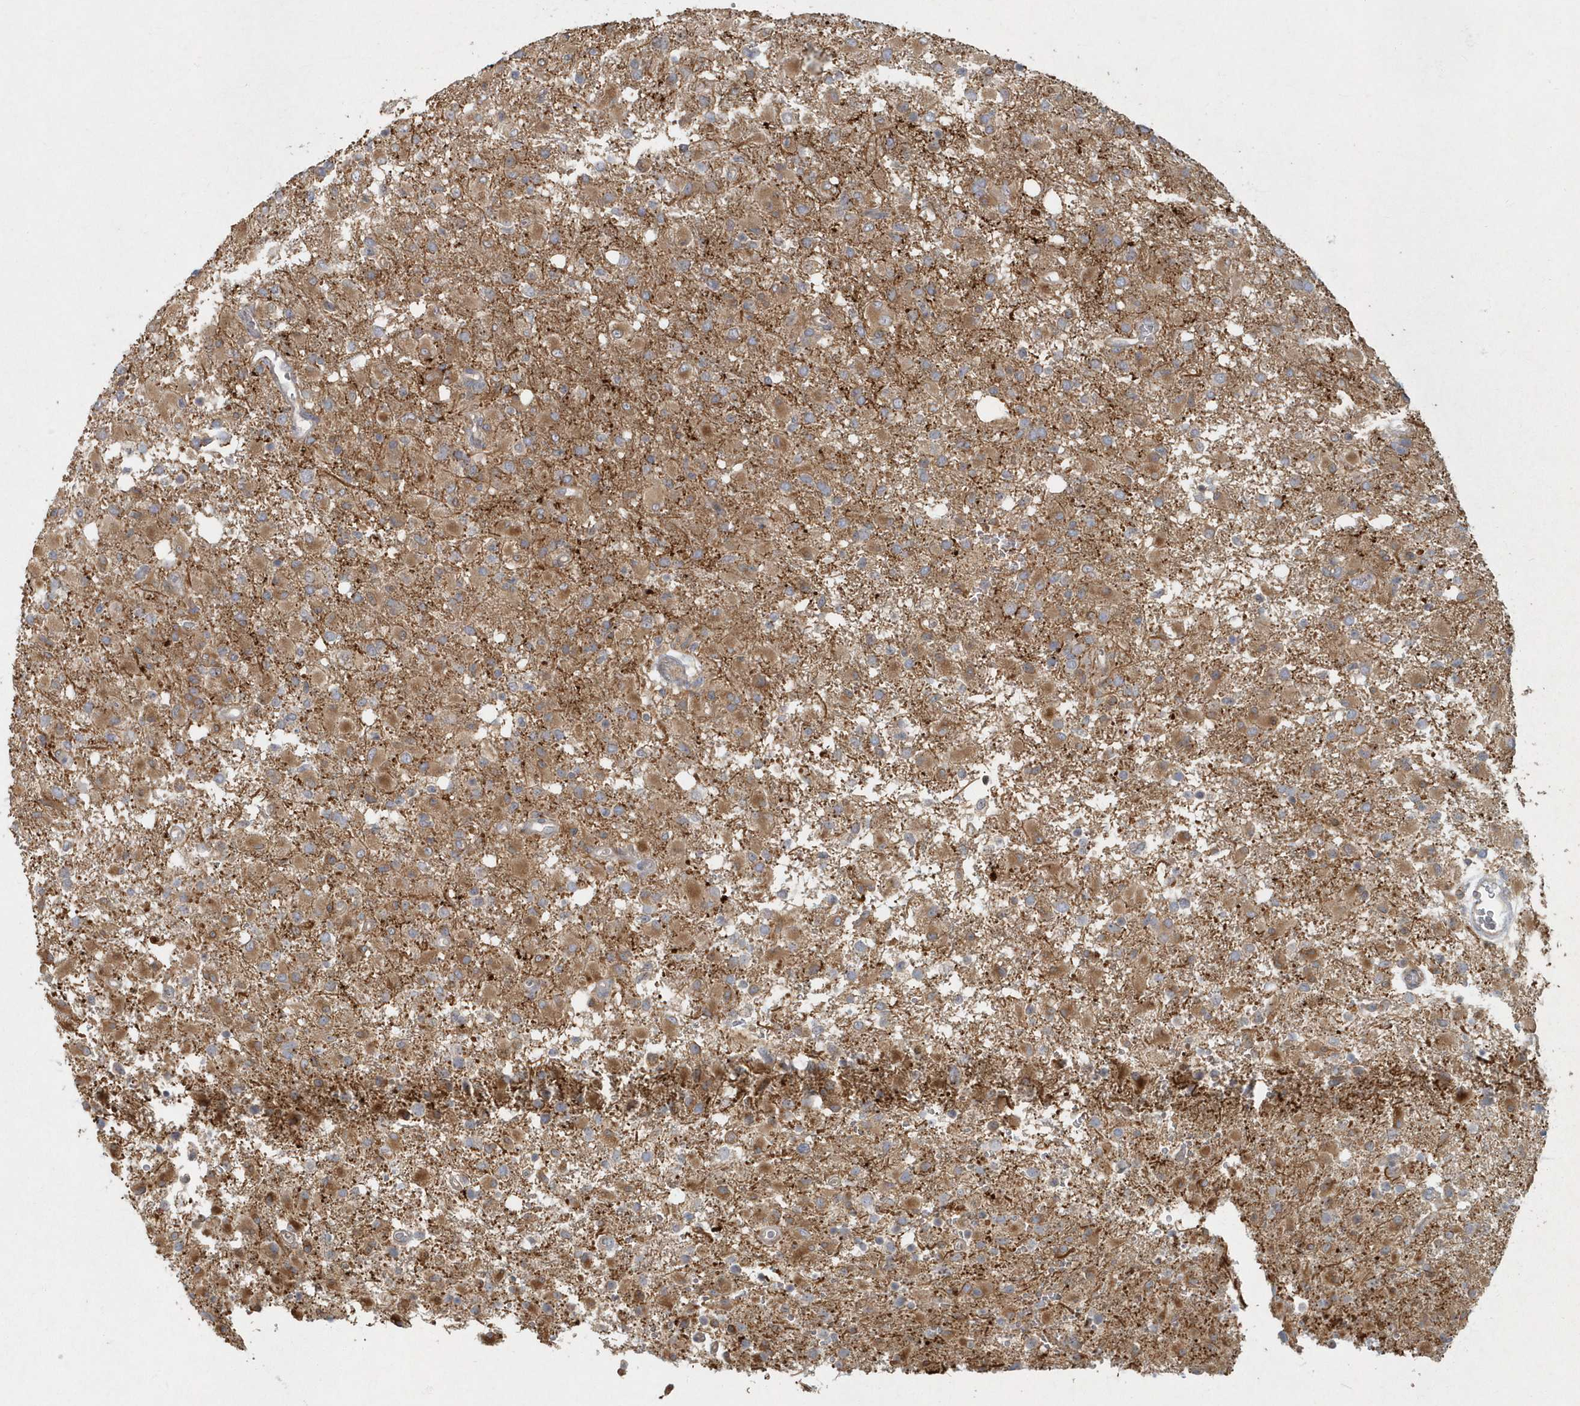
{"staining": {"intensity": "moderate", "quantity": ">75%", "location": "cytoplasmic/membranous"}, "tissue": "glioma", "cell_type": "Tumor cells", "image_type": "cancer", "snomed": [{"axis": "morphology", "description": "Glioma, malignant, High grade"}, {"axis": "topography", "description": "Brain"}], "caption": "This is a photomicrograph of immunohistochemistry (IHC) staining of high-grade glioma (malignant), which shows moderate positivity in the cytoplasmic/membranous of tumor cells.", "gene": "ARHGEF38", "patient": {"sex": "female", "age": 57}}